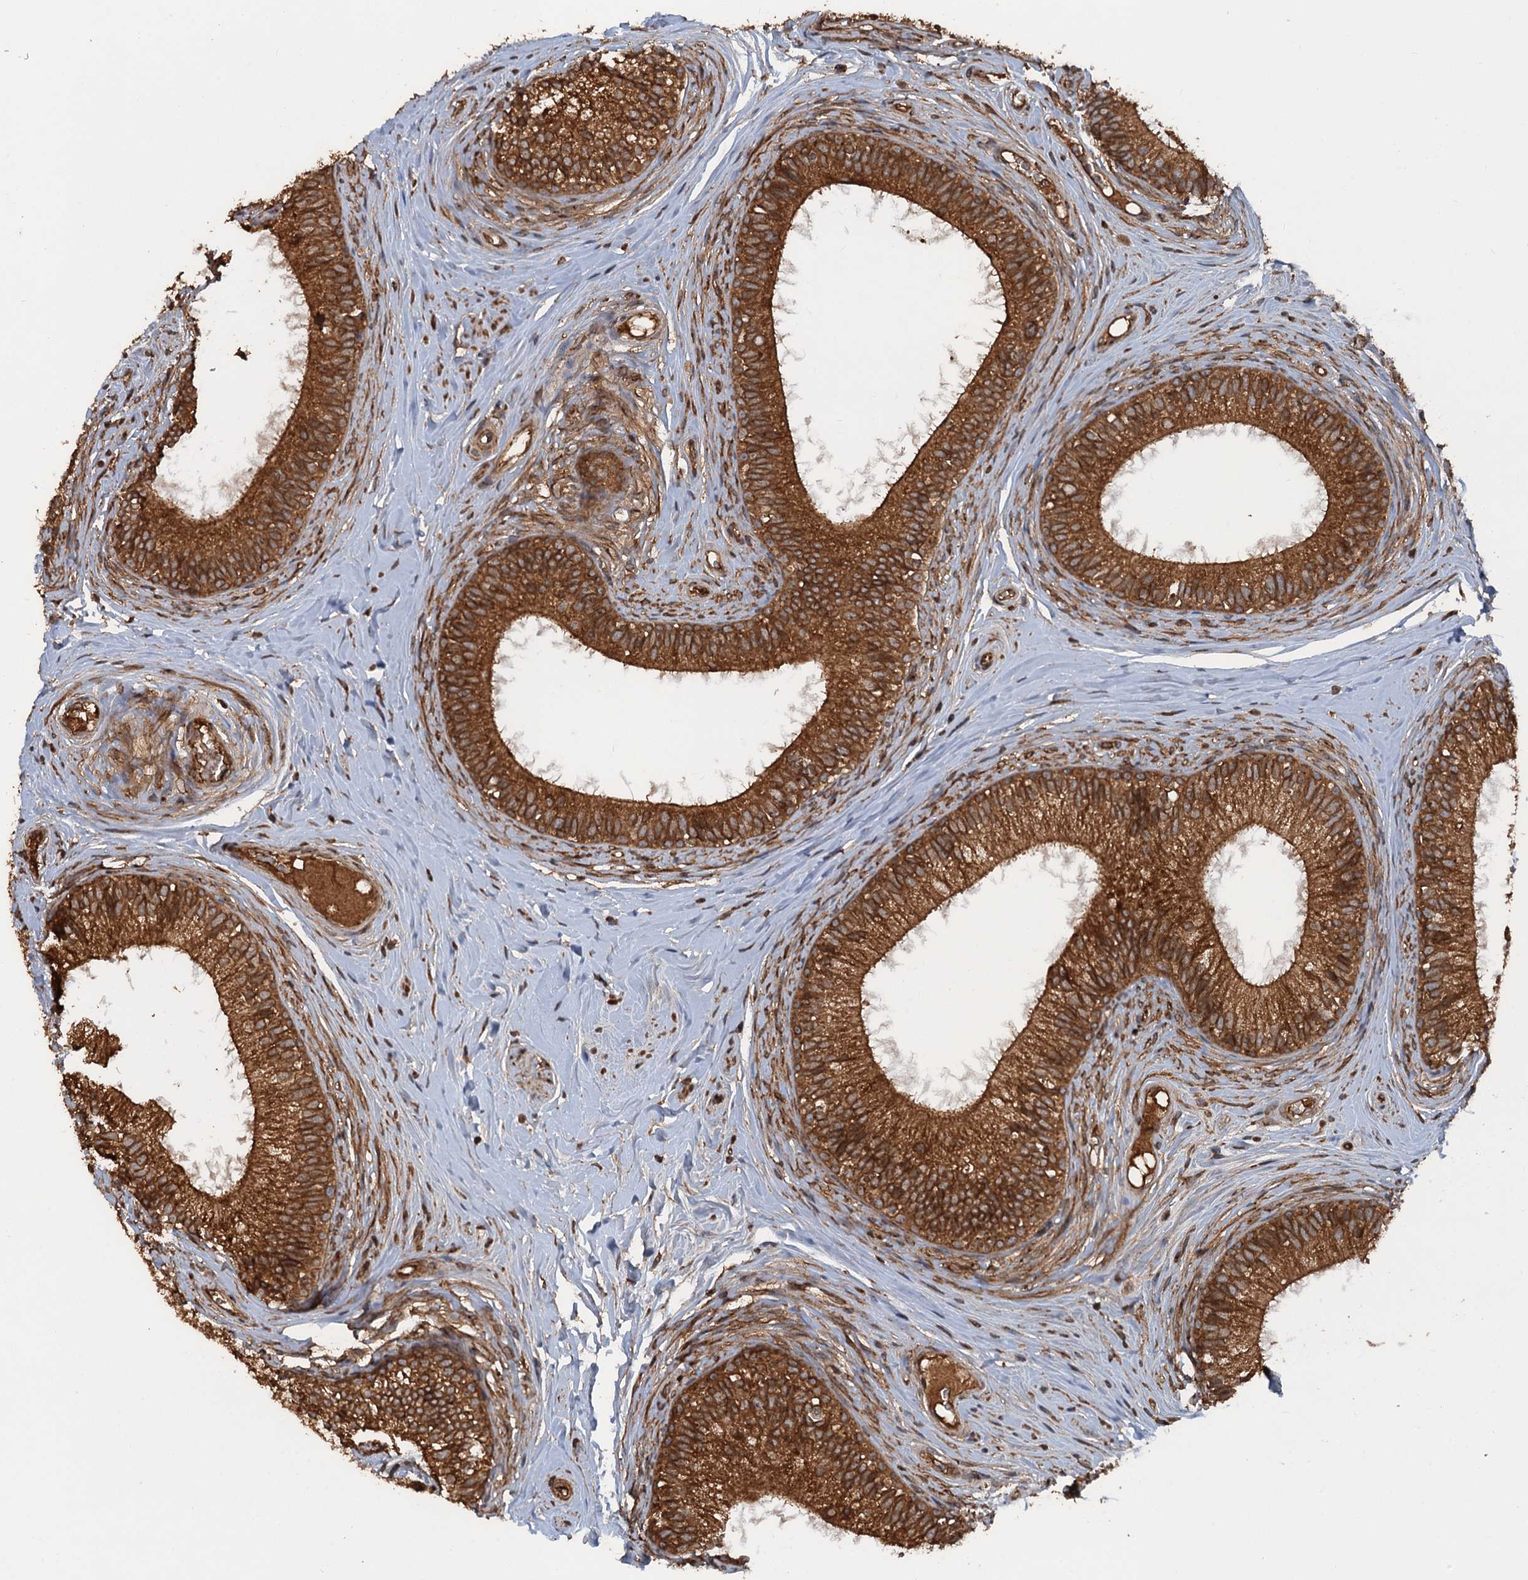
{"staining": {"intensity": "strong", "quantity": ">75%", "location": "cytoplasmic/membranous"}, "tissue": "epididymis", "cell_type": "Glandular cells", "image_type": "normal", "snomed": [{"axis": "morphology", "description": "Normal tissue, NOS"}, {"axis": "topography", "description": "Epididymis"}], "caption": "Normal epididymis reveals strong cytoplasmic/membranous staining in approximately >75% of glandular cells, visualized by immunohistochemistry. The protein of interest is stained brown, and the nuclei are stained in blue (DAB IHC with brightfield microscopy, high magnification).", "gene": "GLE1", "patient": {"sex": "male", "age": 33}}